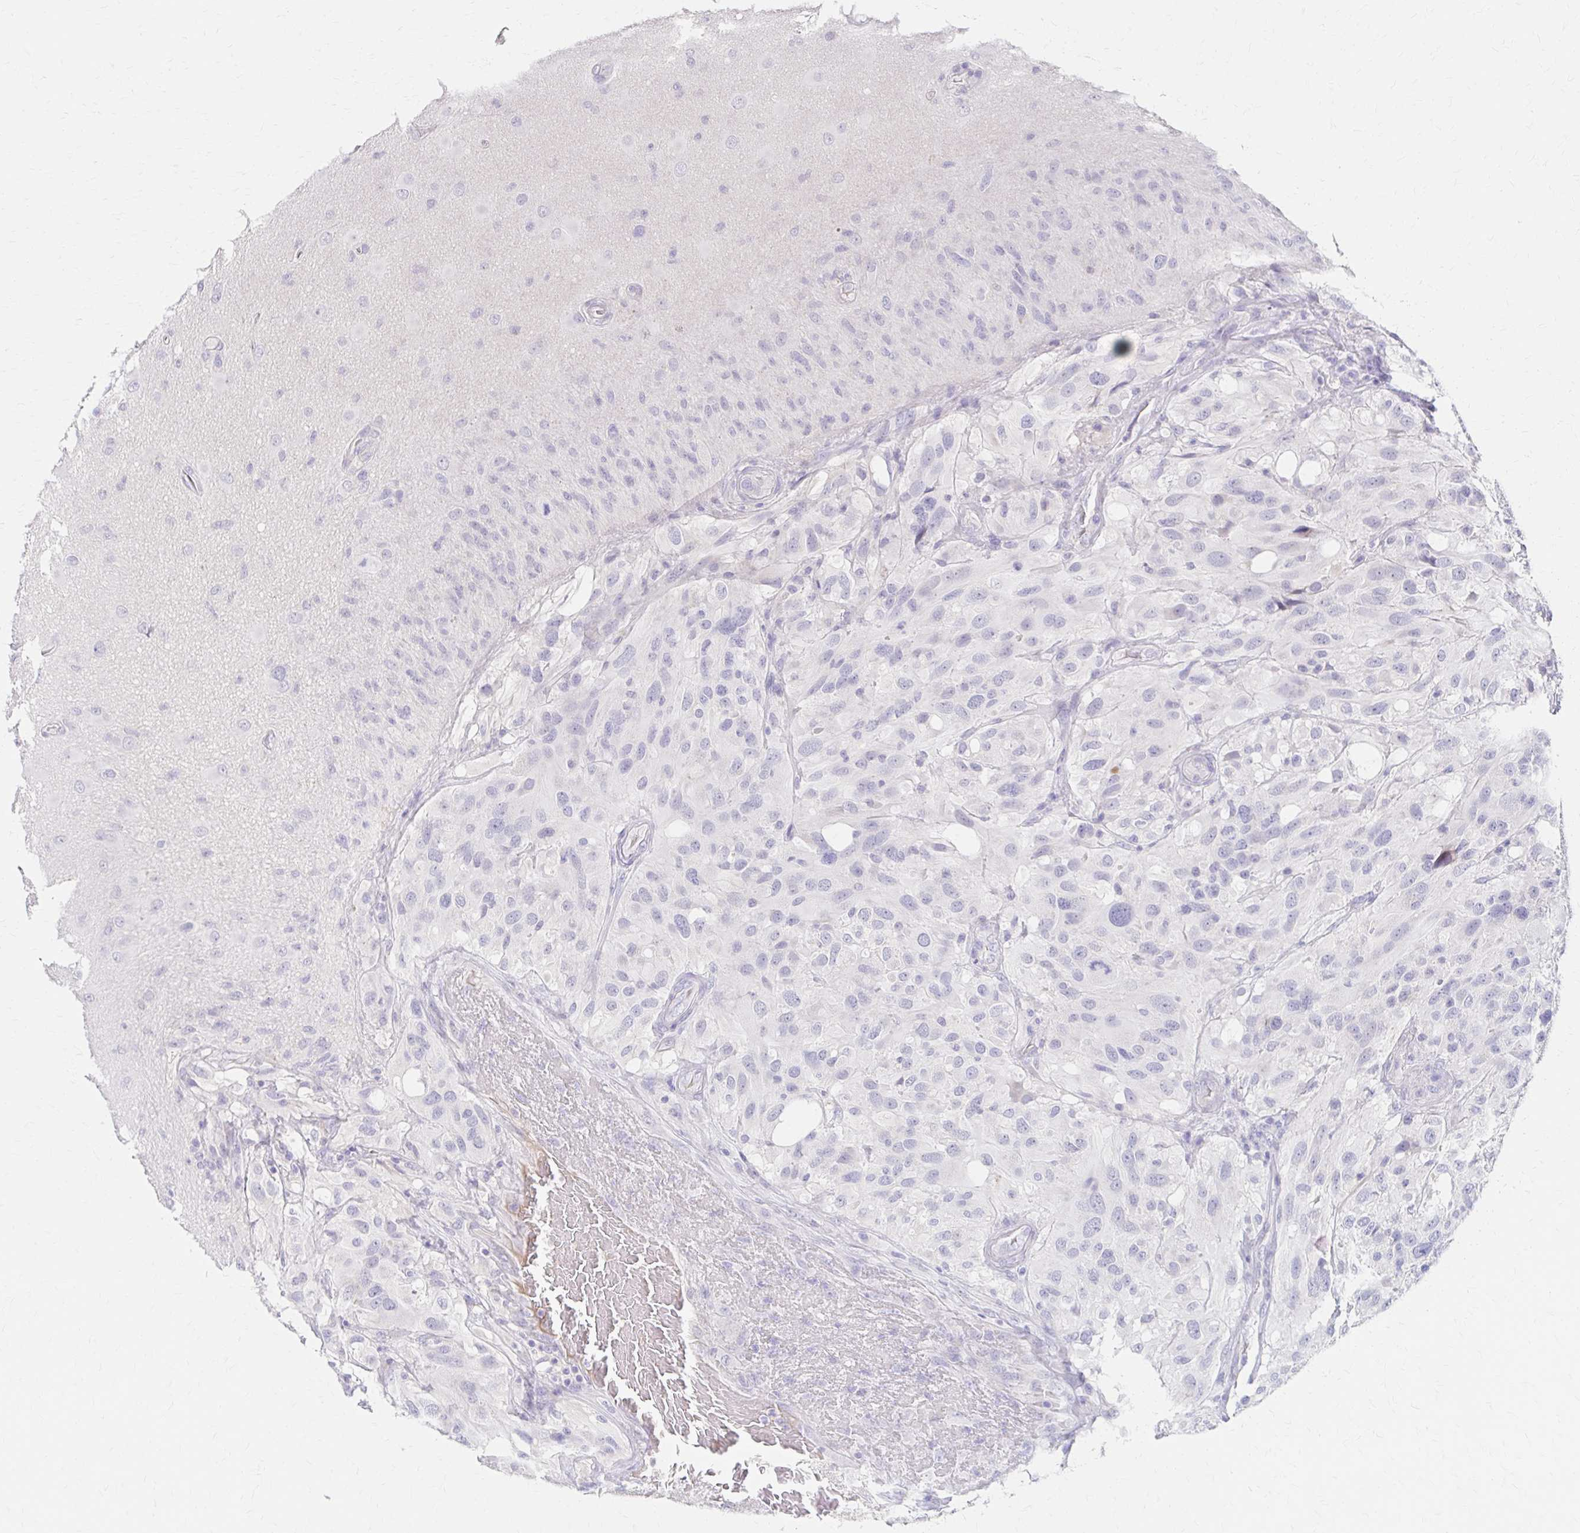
{"staining": {"intensity": "negative", "quantity": "none", "location": "none"}, "tissue": "glioma", "cell_type": "Tumor cells", "image_type": "cancer", "snomed": [{"axis": "morphology", "description": "Glioma, malignant, High grade"}, {"axis": "topography", "description": "Brain"}], "caption": "Tumor cells show no significant protein staining in malignant high-grade glioma. Brightfield microscopy of immunohistochemistry stained with DAB (3,3'-diaminobenzidine) (brown) and hematoxylin (blue), captured at high magnification.", "gene": "AZGP1", "patient": {"sex": "male", "age": 53}}